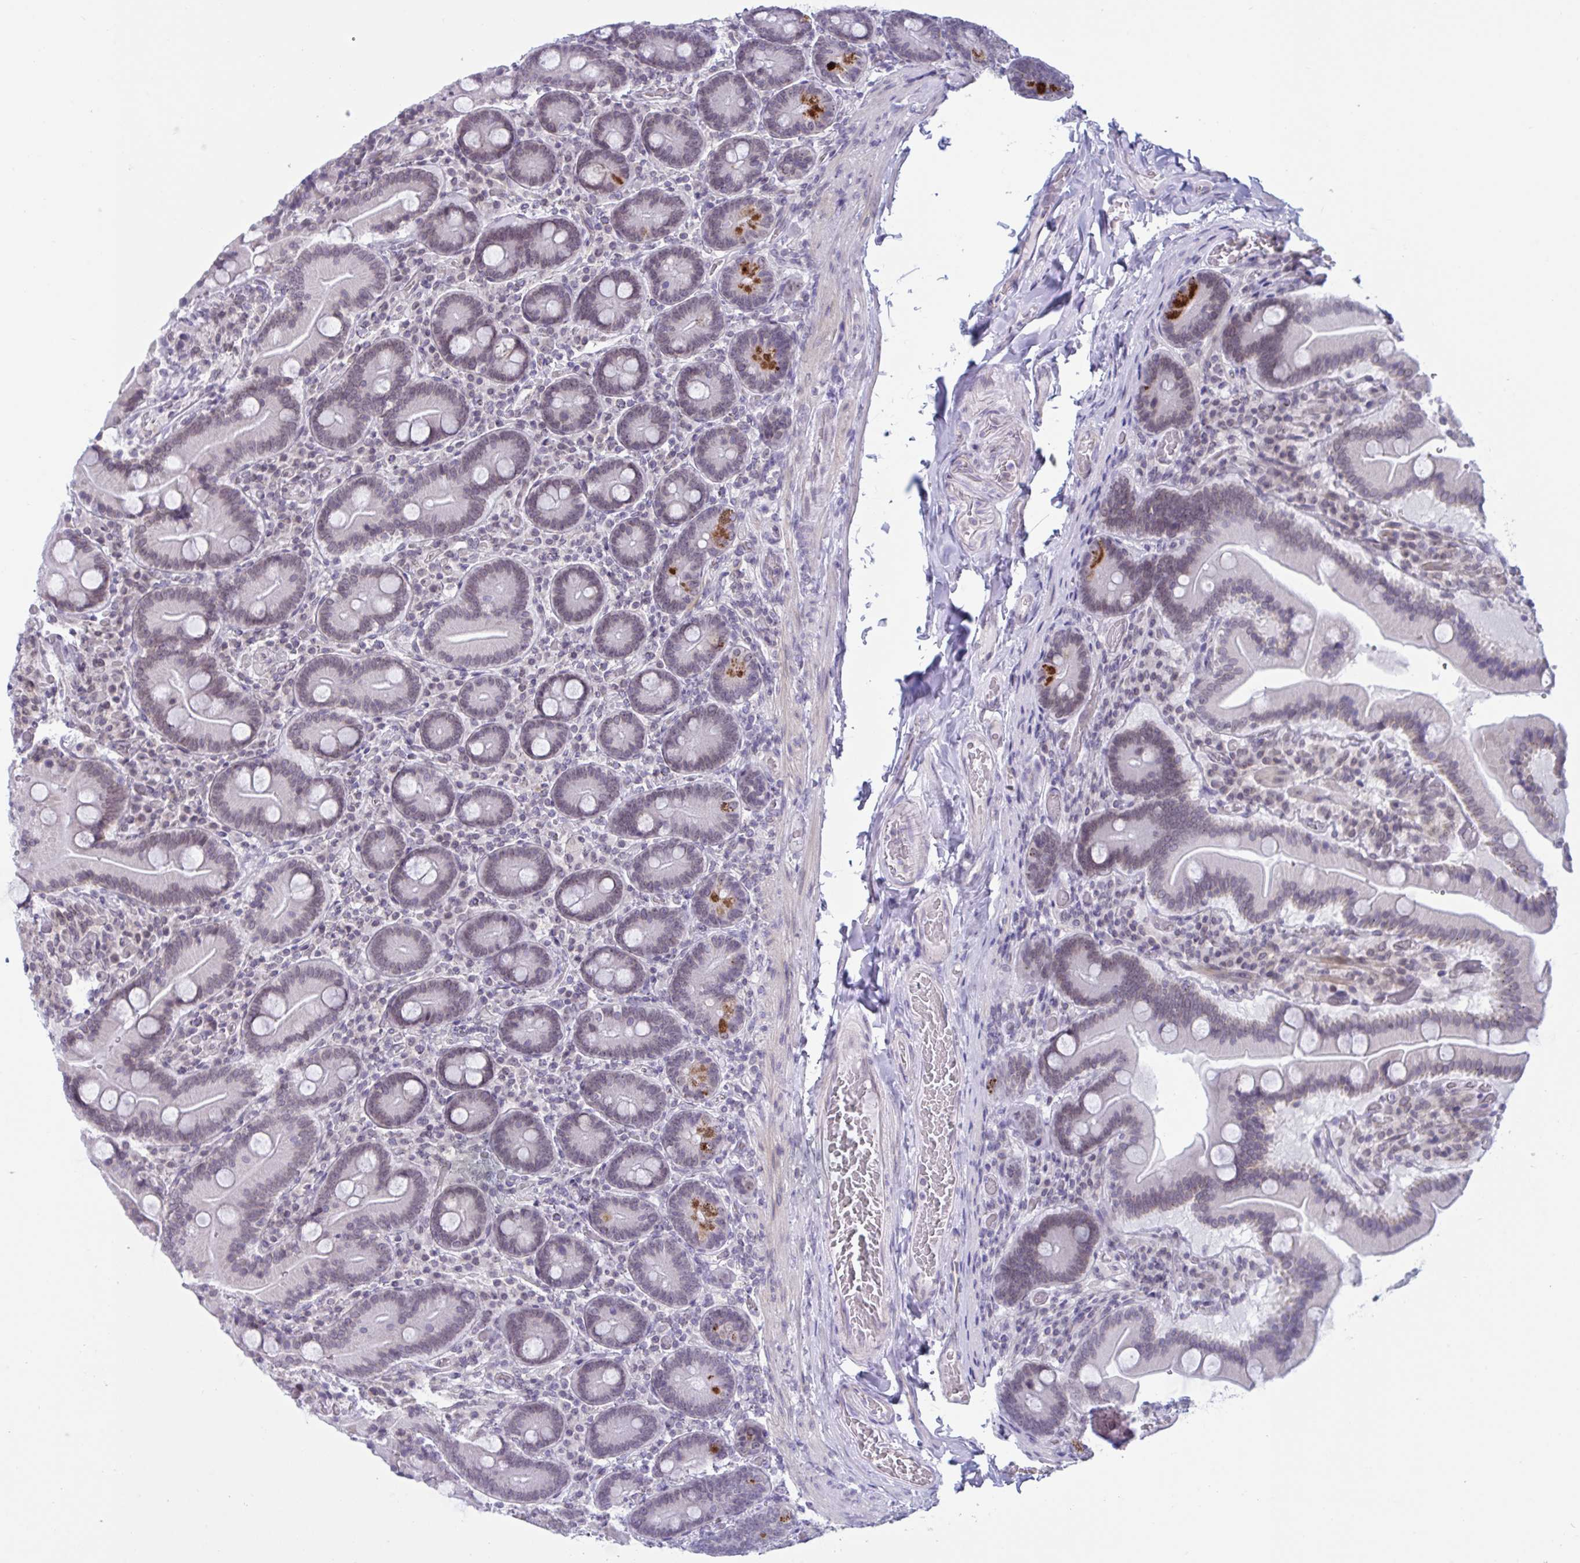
{"staining": {"intensity": "strong", "quantity": "<25%", "location": "cytoplasmic/membranous"}, "tissue": "duodenum", "cell_type": "Glandular cells", "image_type": "normal", "snomed": [{"axis": "morphology", "description": "Normal tissue, NOS"}, {"axis": "topography", "description": "Duodenum"}], "caption": "This histopathology image exhibits IHC staining of unremarkable duodenum, with medium strong cytoplasmic/membranous positivity in about <25% of glandular cells.", "gene": "DOCK11", "patient": {"sex": "female", "age": 62}}